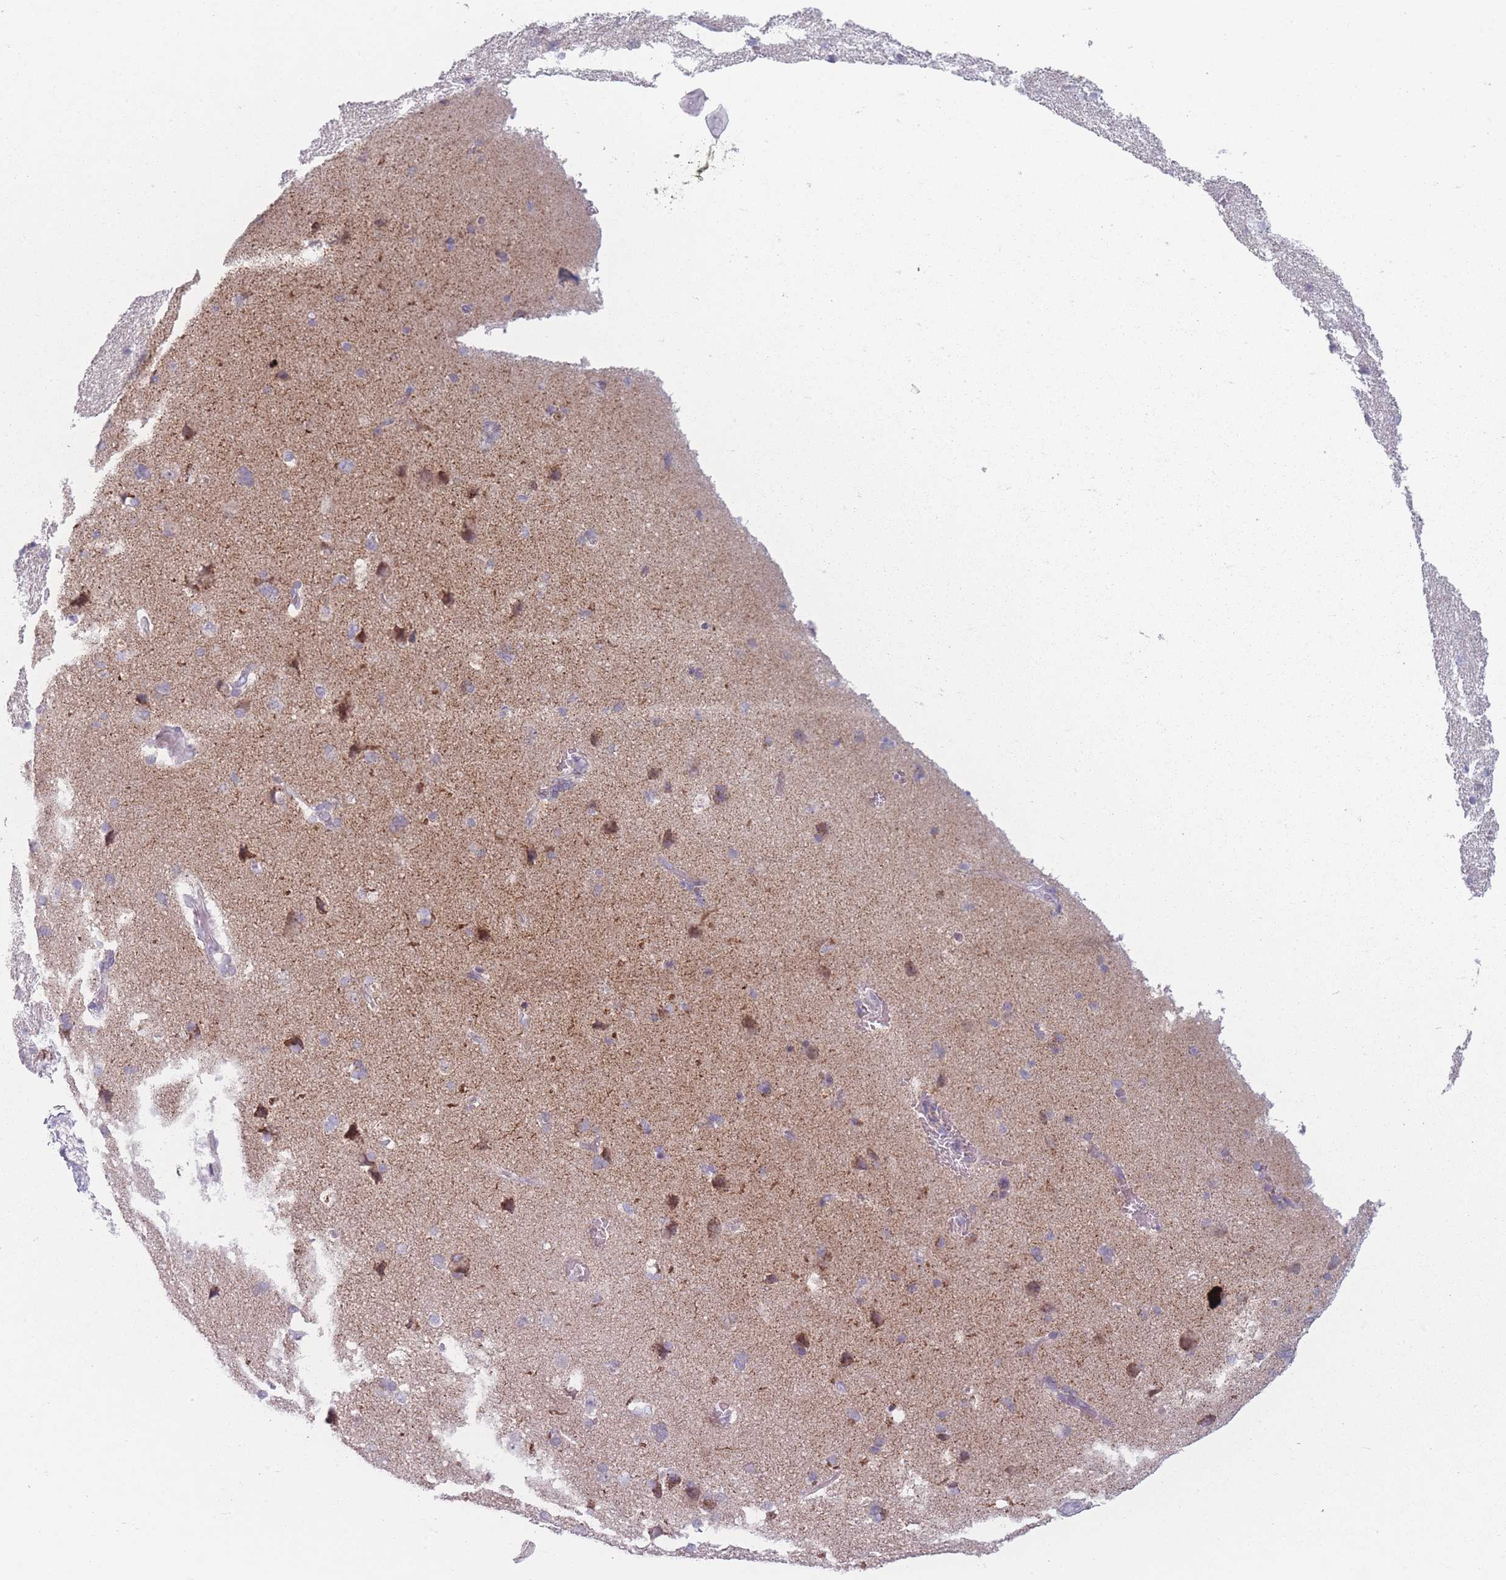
{"staining": {"intensity": "weak", "quantity": "<25%", "location": "cytoplasmic/membranous"}, "tissue": "cerebral cortex", "cell_type": "Endothelial cells", "image_type": "normal", "snomed": [{"axis": "morphology", "description": "Normal tissue, NOS"}, {"axis": "topography", "description": "Cerebral cortex"}], "caption": "Immunohistochemistry of normal cerebral cortex reveals no expression in endothelial cells.", "gene": "DCHS1", "patient": {"sex": "male", "age": 62}}